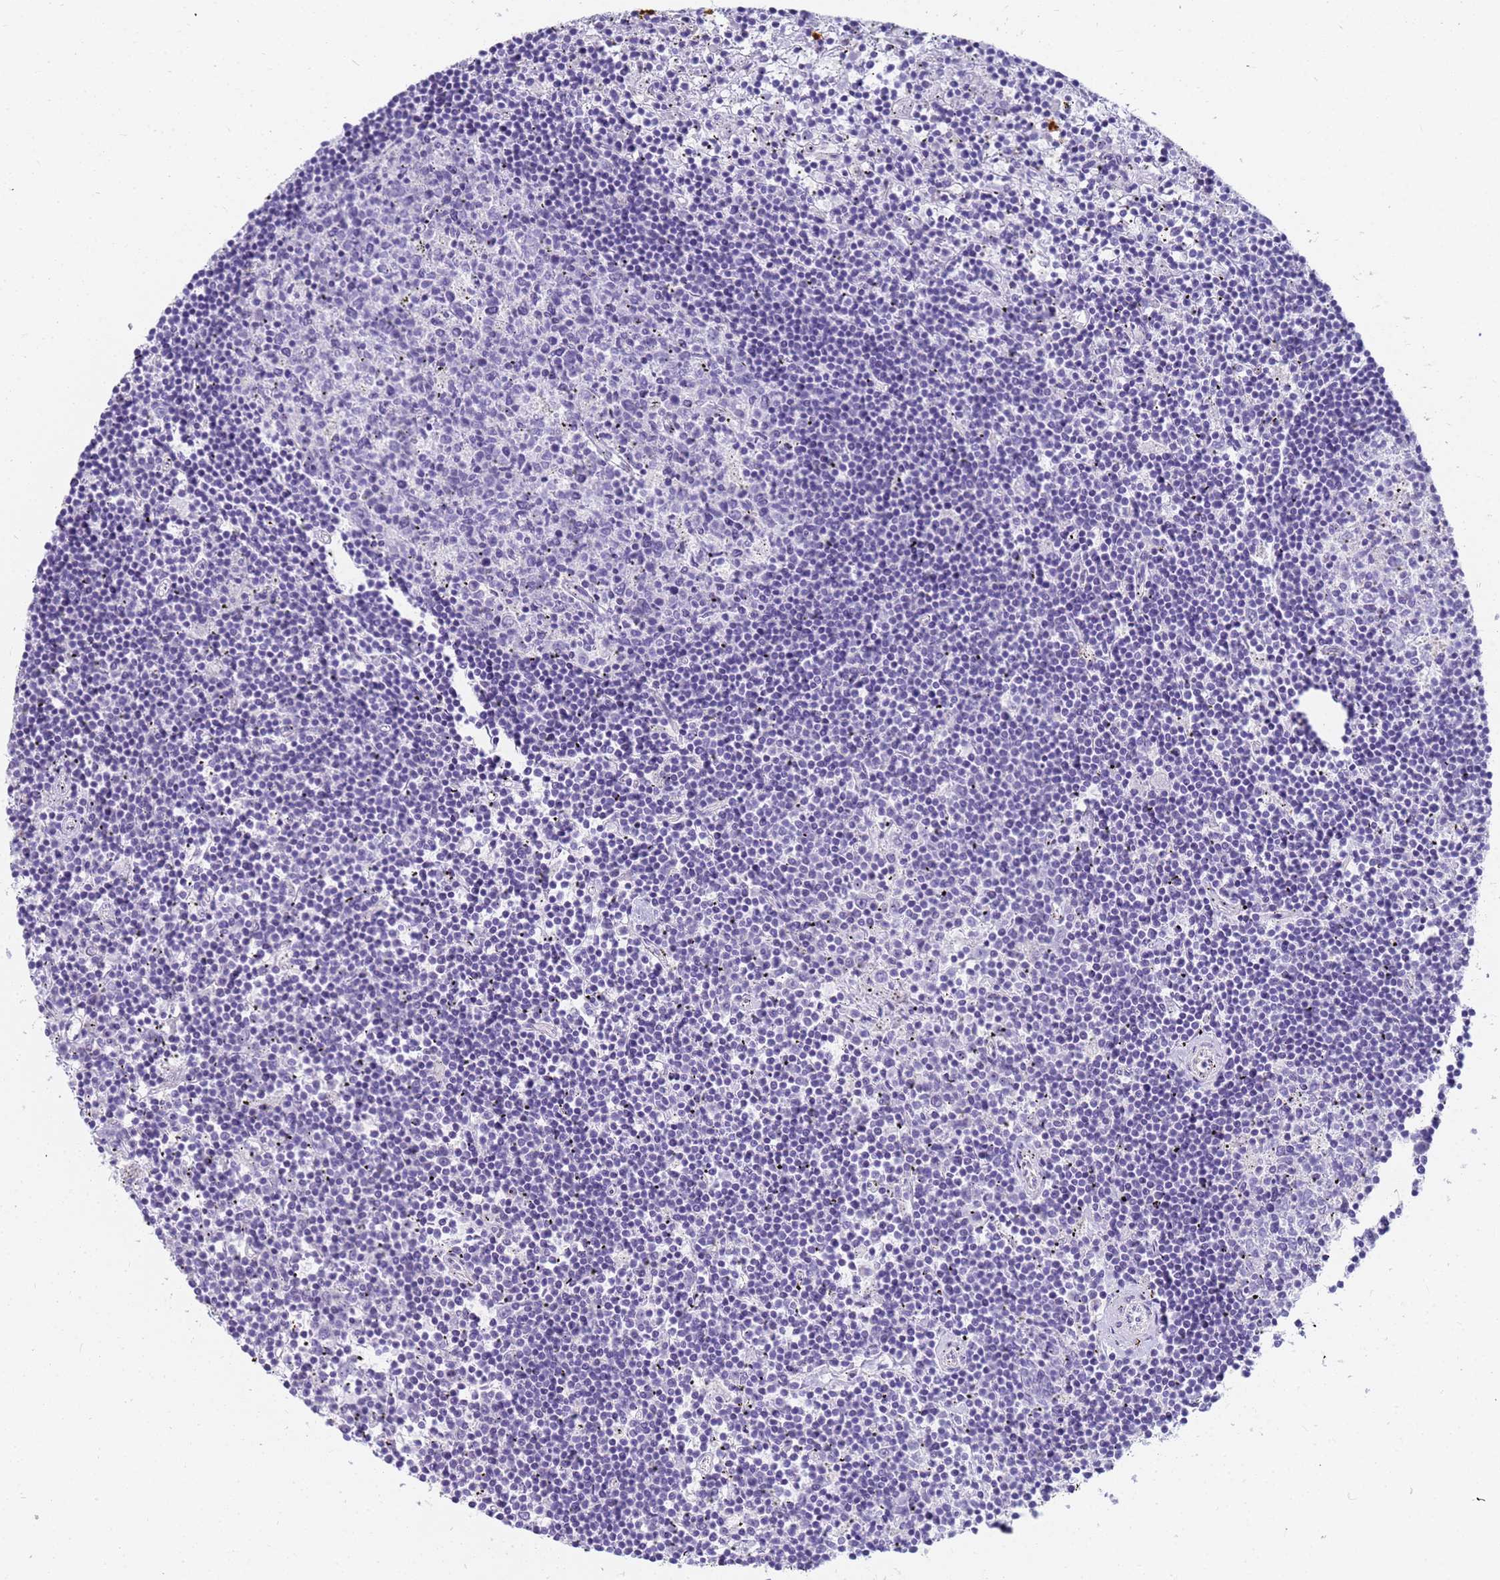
{"staining": {"intensity": "negative", "quantity": "none", "location": "none"}, "tissue": "lymphoma", "cell_type": "Tumor cells", "image_type": "cancer", "snomed": [{"axis": "morphology", "description": "Malignant lymphoma, non-Hodgkin's type, Low grade"}, {"axis": "topography", "description": "Spleen"}], "caption": "Lymphoma was stained to show a protein in brown. There is no significant staining in tumor cells. (Stains: DAB immunohistochemistry (IHC) with hematoxylin counter stain, Microscopy: brightfield microscopy at high magnification).", "gene": "RNASE2", "patient": {"sex": "male", "age": 76}}